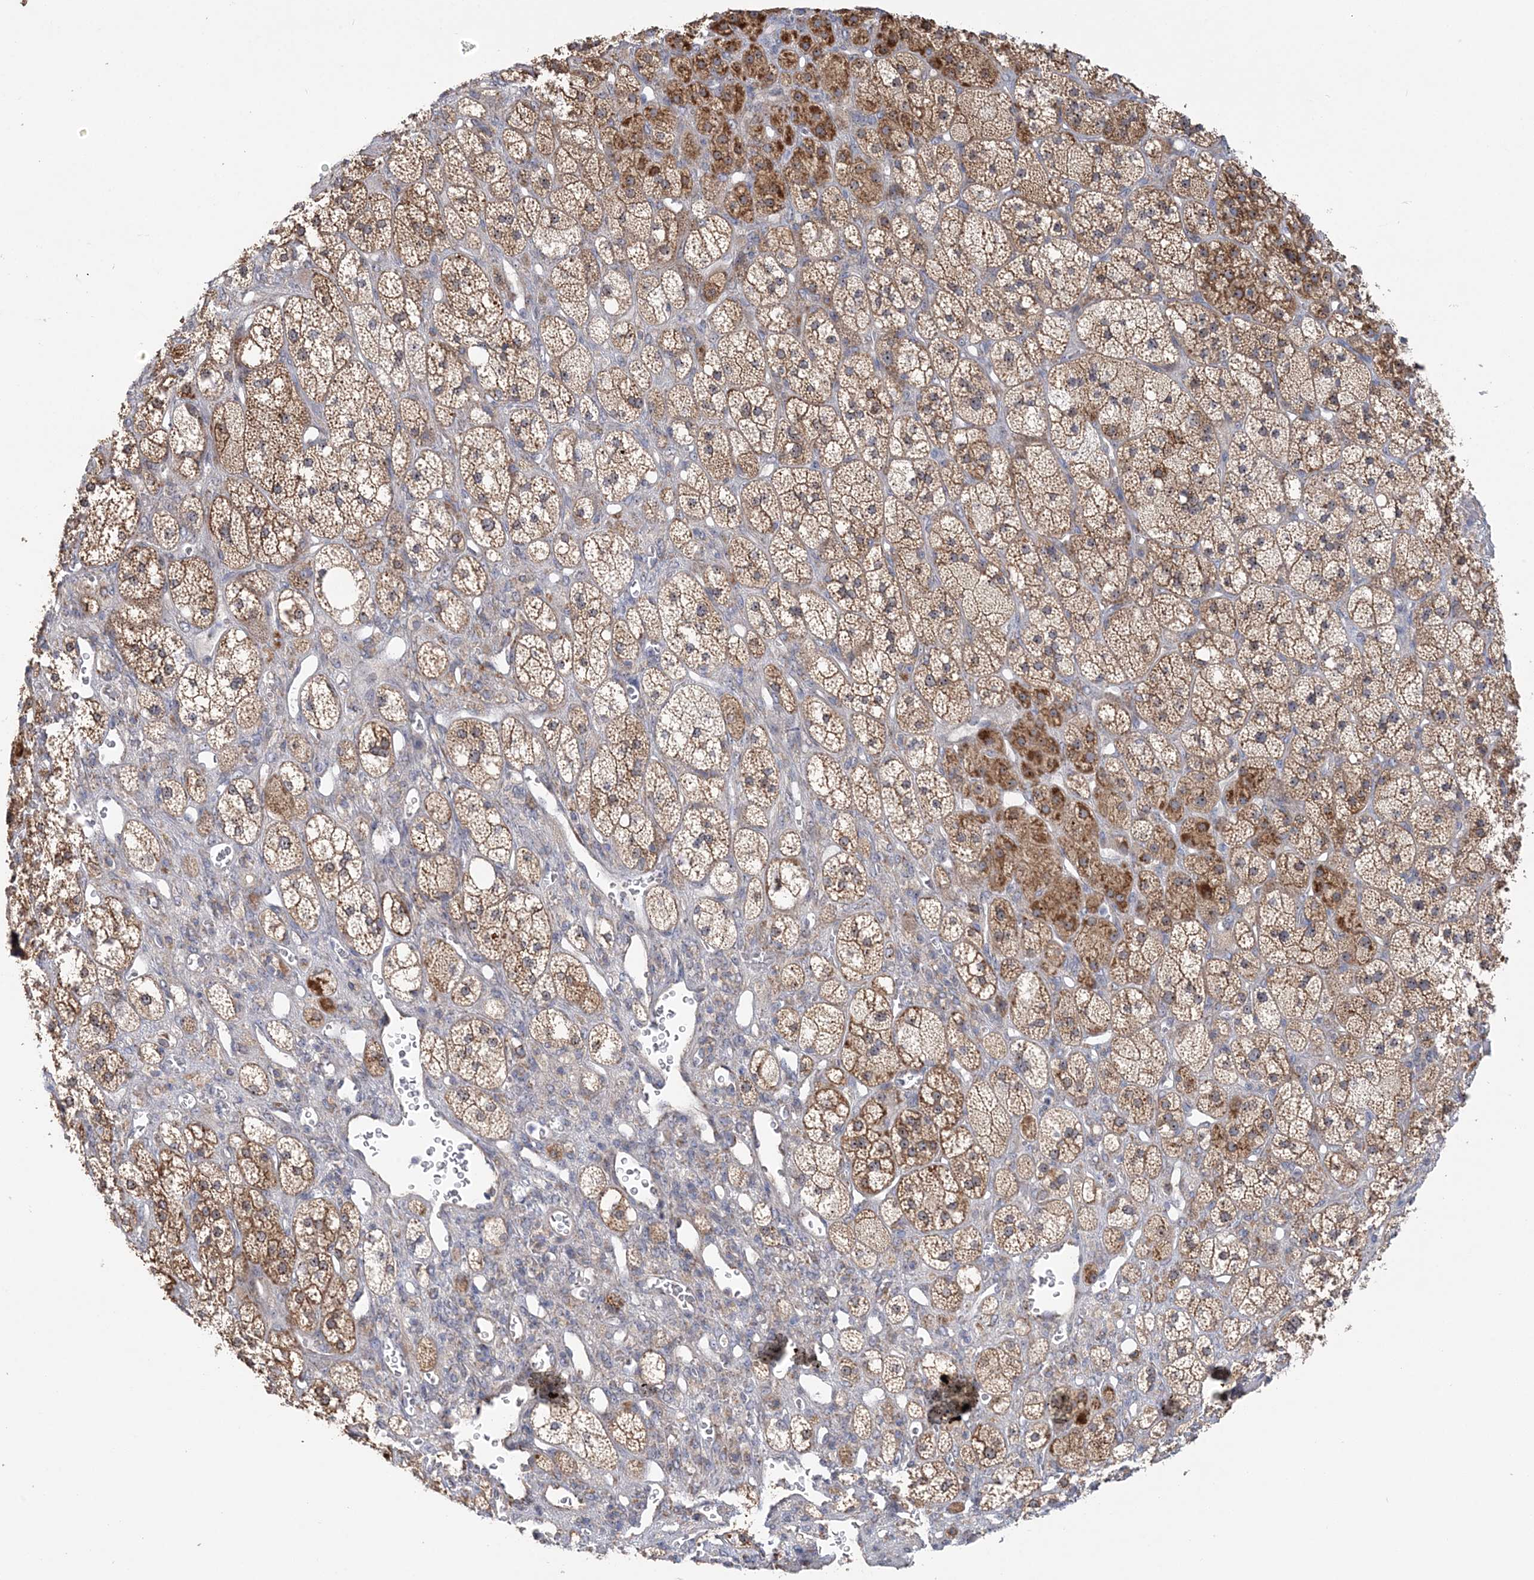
{"staining": {"intensity": "moderate", "quantity": ">75%", "location": "cytoplasmic/membranous"}, "tissue": "adrenal gland", "cell_type": "Glandular cells", "image_type": "normal", "snomed": [{"axis": "morphology", "description": "Normal tissue, NOS"}, {"axis": "topography", "description": "Adrenal gland"}], "caption": "Immunohistochemistry (IHC) of unremarkable human adrenal gland displays medium levels of moderate cytoplasmic/membranous positivity in approximately >75% of glandular cells. Nuclei are stained in blue.", "gene": "MMADHC", "patient": {"sex": "male", "age": 61}}